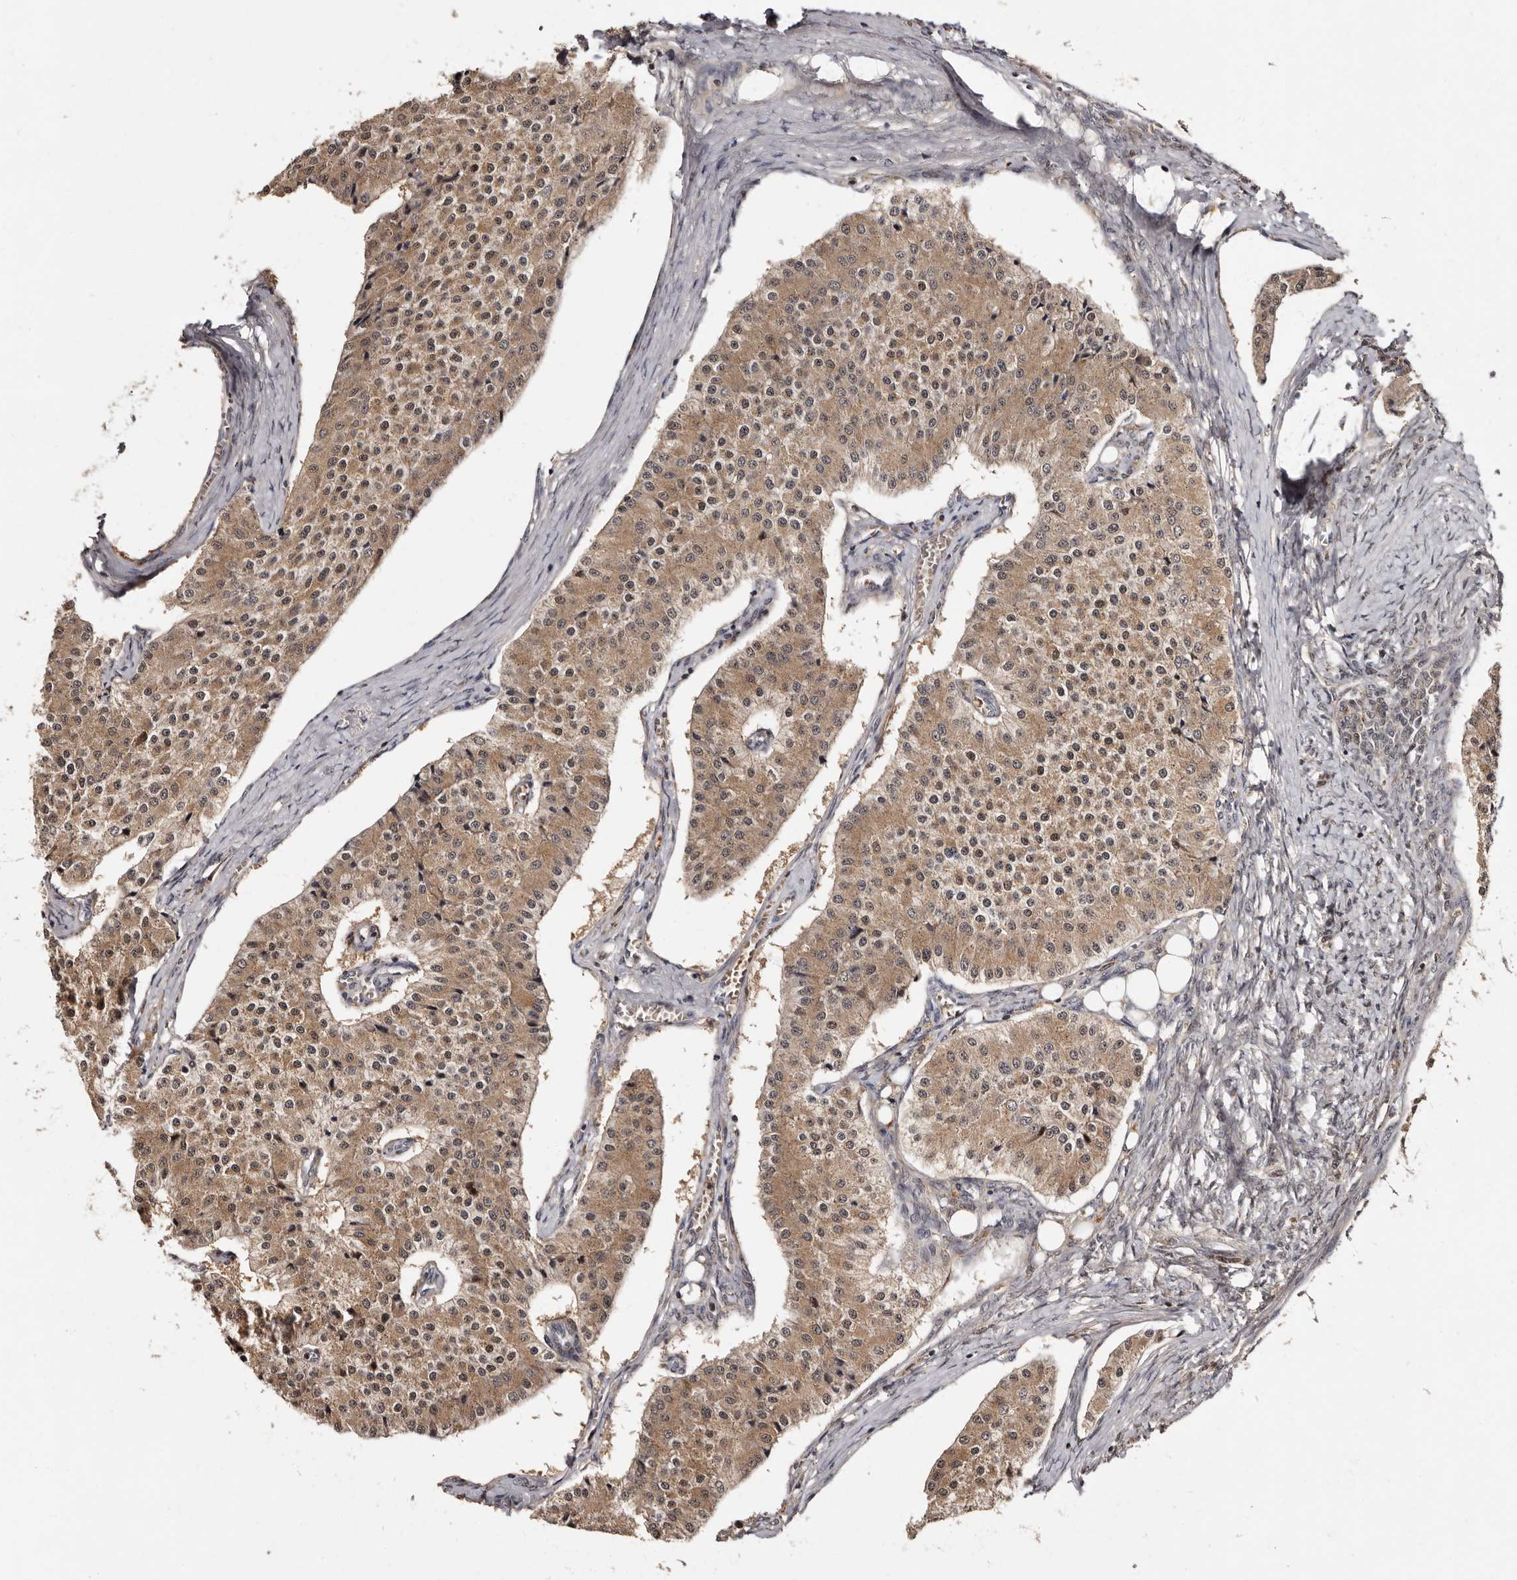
{"staining": {"intensity": "moderate", "quantity": ">75%", "location": "cytoplasmic/membranous,nuclear"}, "tissue": "carcinoid", "cell_type": "Tumor cells", "image_type": "cancer", "snomed": [{"axis": "morphology", "description": "Carcinoid, malignant, NOS"}, {"axis": "topography", "description": "Colon"}], "caption": "About >75% of tumor cells in malignant carcinoid display moderate cytoplasmic/membranous and nuclear protein expression as visualized by brown immunohistochemical staining.", "gene": "DNPH1", "patient": {"sex": "female", "age": 52}}